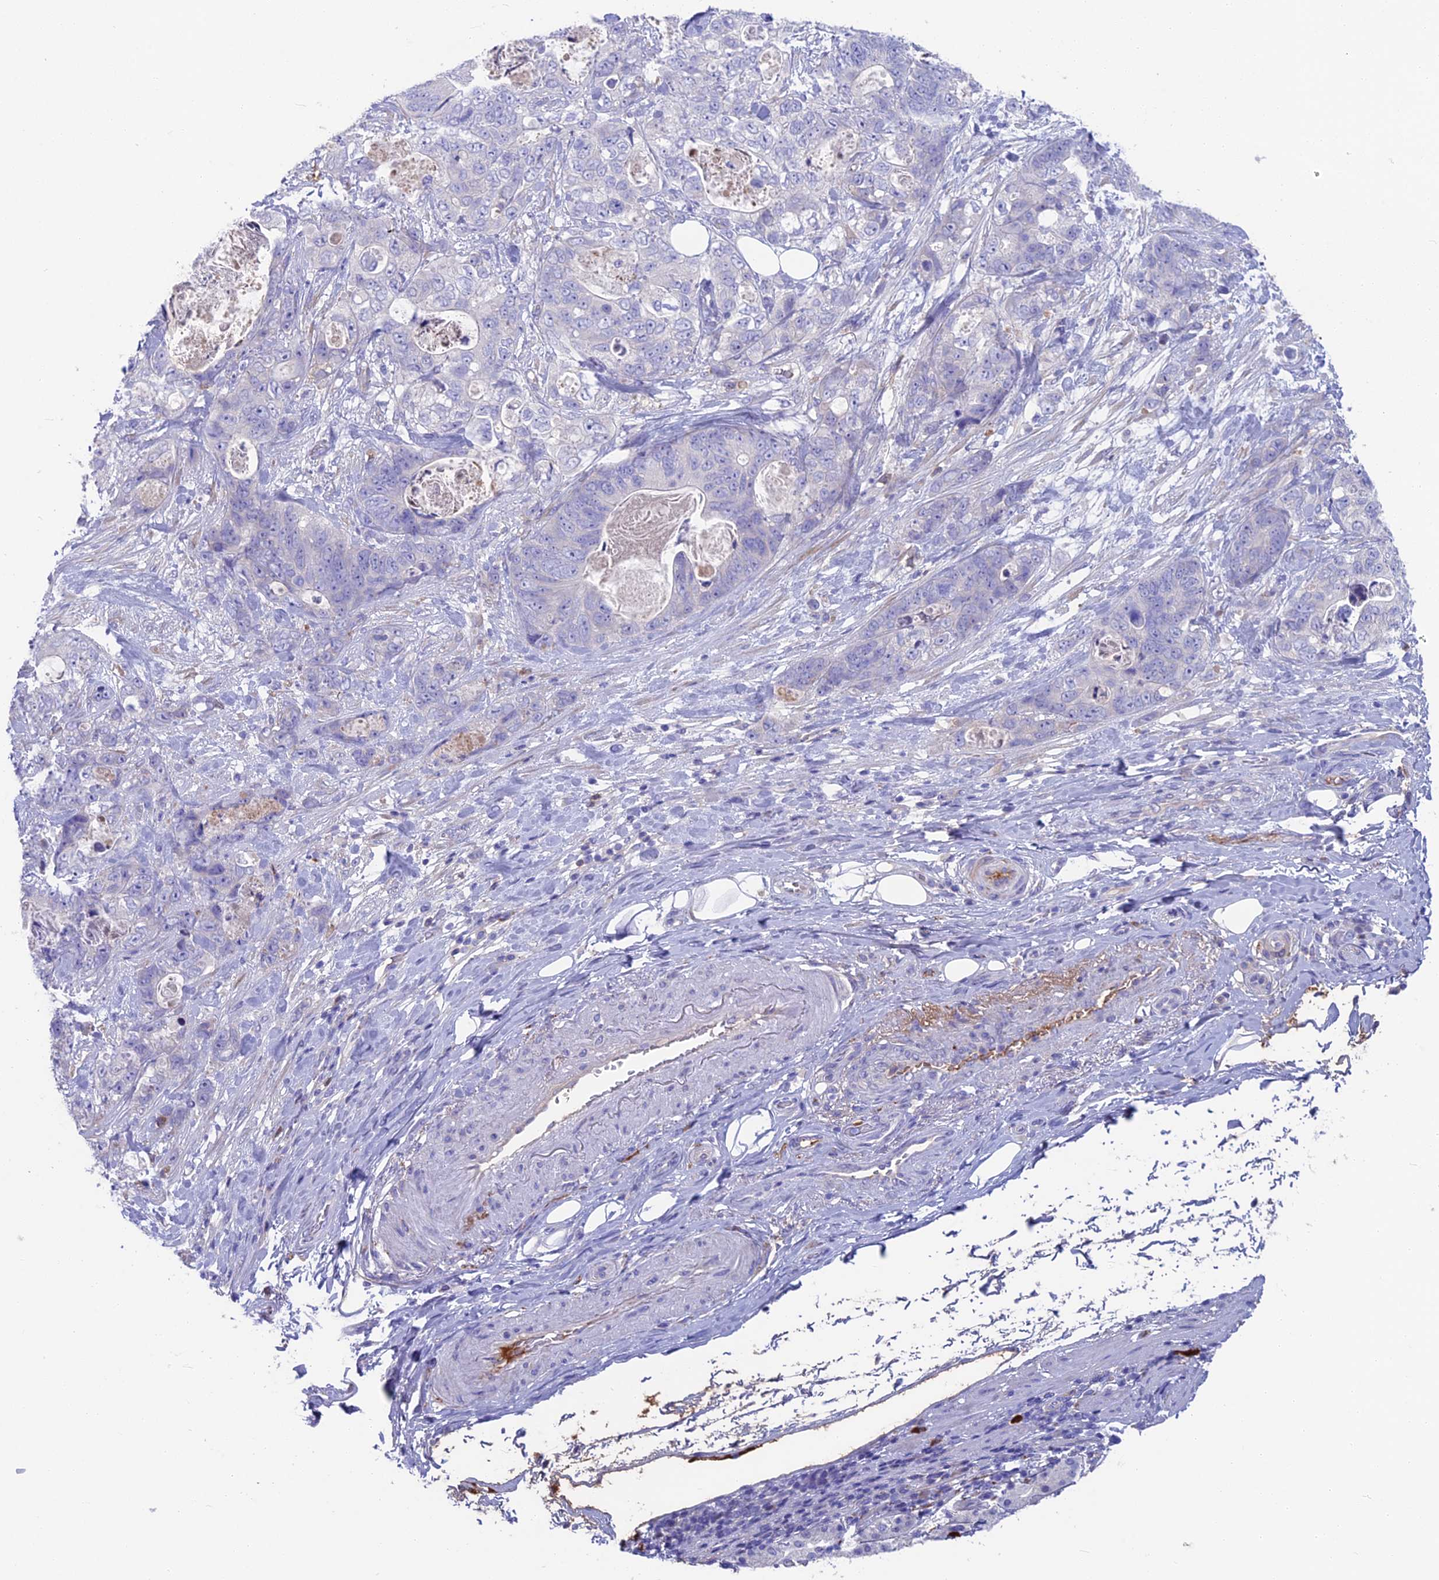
{"staining": {"intensity": "negative", "quantity": "none", "location": "none"}, "tissue": "stomach cancer", "cell_type": "Tumor cells", "image_type": "cancer", "snomed": [{"axis": "morphology", "description": "Normal tissue, NOS"}, {"axis": "morphology", "description": "Adenocarcinoma, NOS"}, {"axis": "topography", "description": "Stomach"}], "caption": "Immunohistochemistry image of neoplastic tissue: human stomach cancer stained with DAB (3,3'-diaminobenzidine) exhibits no significant protein positivity in tumor cells. (Stains: DAB (3,3'-diaminobenzidine) IHC with hematoxylin counter stain, Microscopy: brightfield microscopy at high magnification).", "gene": "SNAP91", "patient": {"sex": "female", "age": 89}}